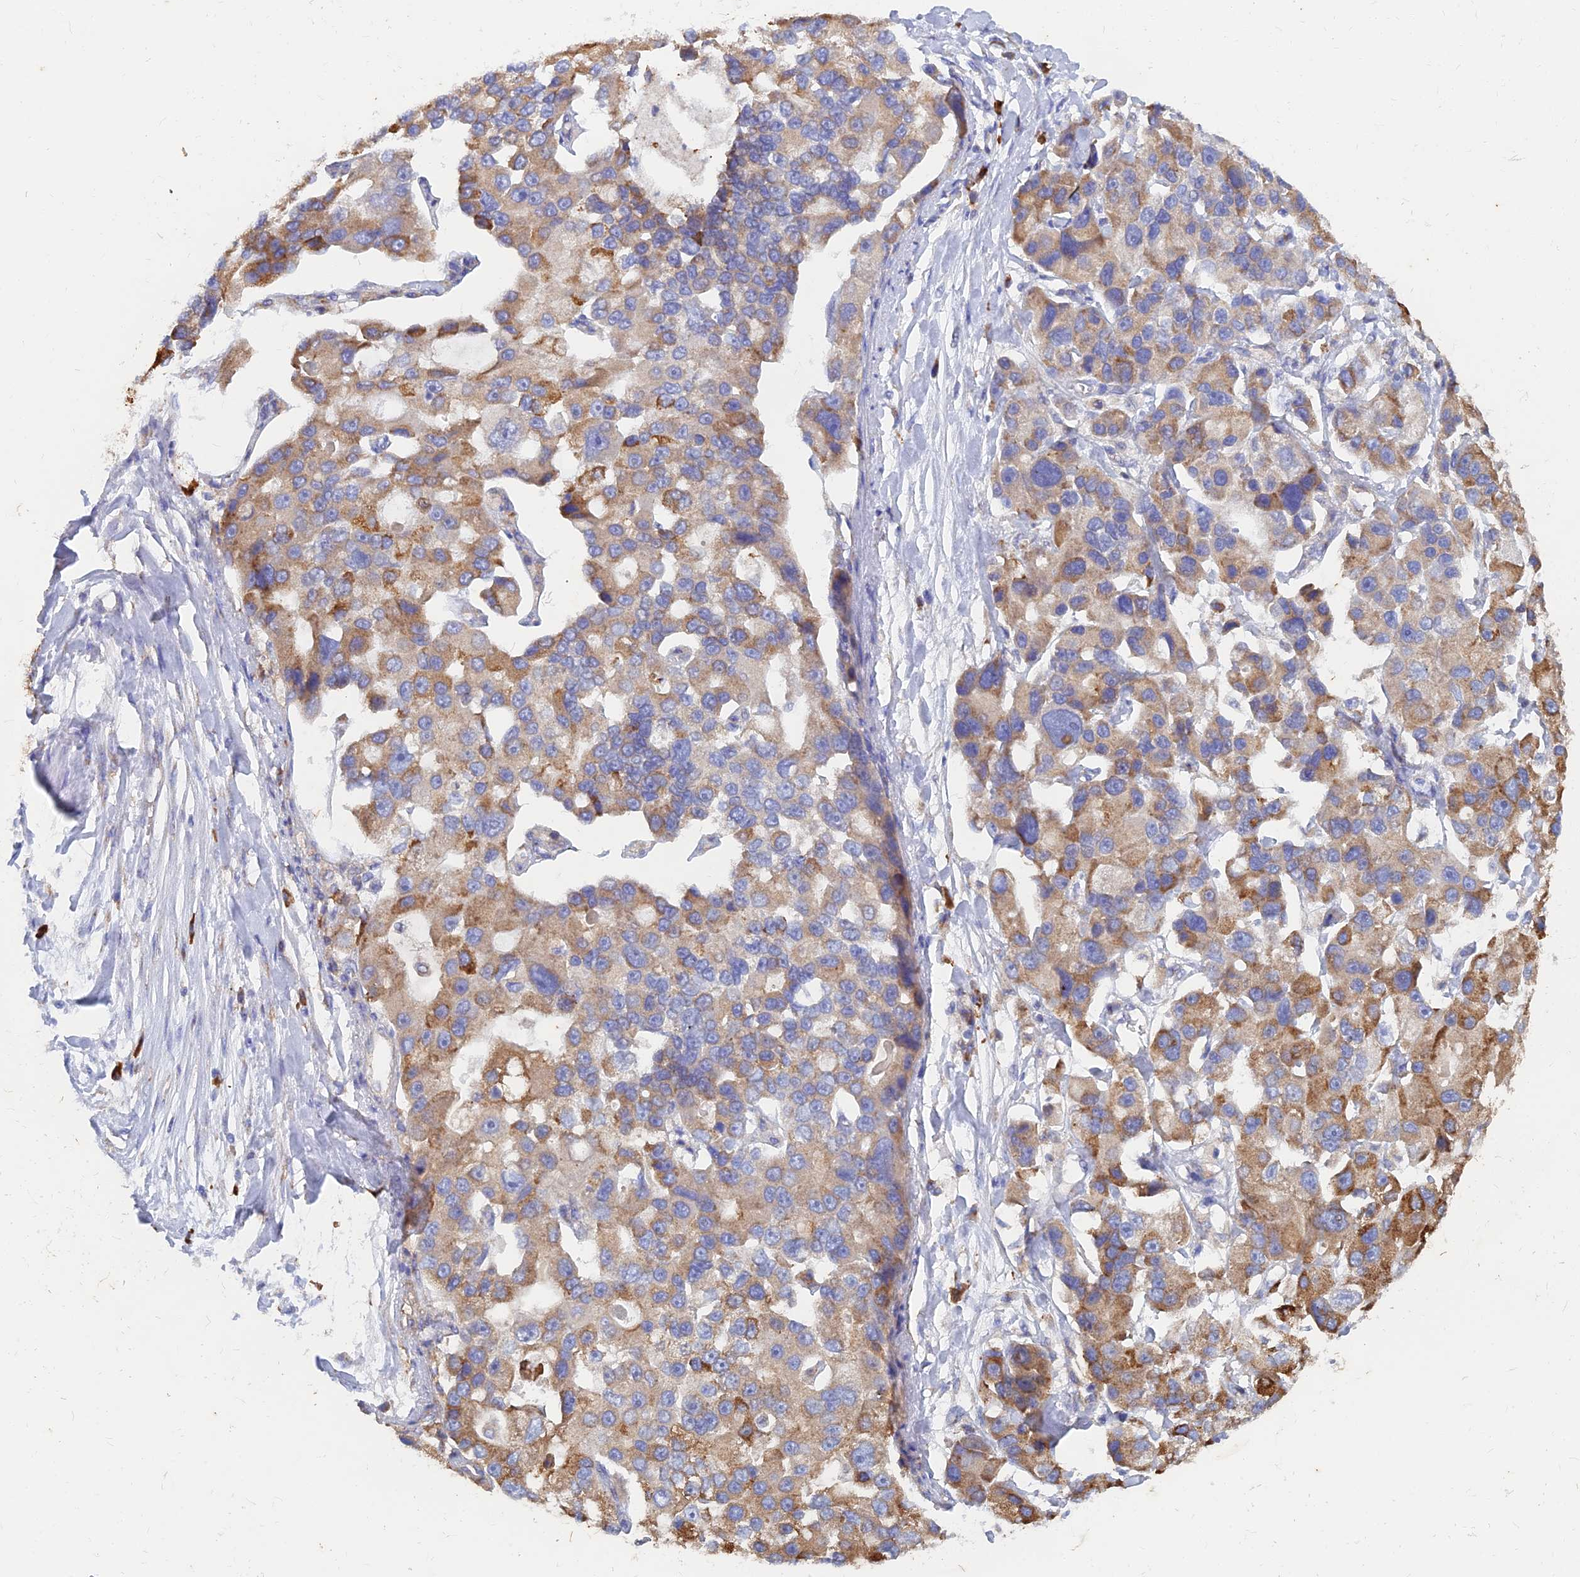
{"staining": {"intensity": "moderate", "quantity": ">75%", "location": "cytoplasmic/membranous"}, "tissue": "lung cancer", "cell_type": "Tumor cells", "image_type": "cancer", "snomed": [{"axis": "morphology", "description": "Adenocarcinoma, NOS"}, {"axis": "topography", "description": "Lung"}], "caption": "DAB (3,3'-diaminobenzidine) immunohistochemical staining of human lung cancer (adenocarcinoma) displays moderate cytoplasmic/membranous protein expression in approximately >75% of tumor cells. The staining was performed using DAB (3,3'-diaminobenzidine) to visualize the protein expression in brown, while the nuclei were stained in blue with hematoxylin (Magnification: 20x).", "gene": "WDR35", "patient": {"sex": "female", "age": 54}}